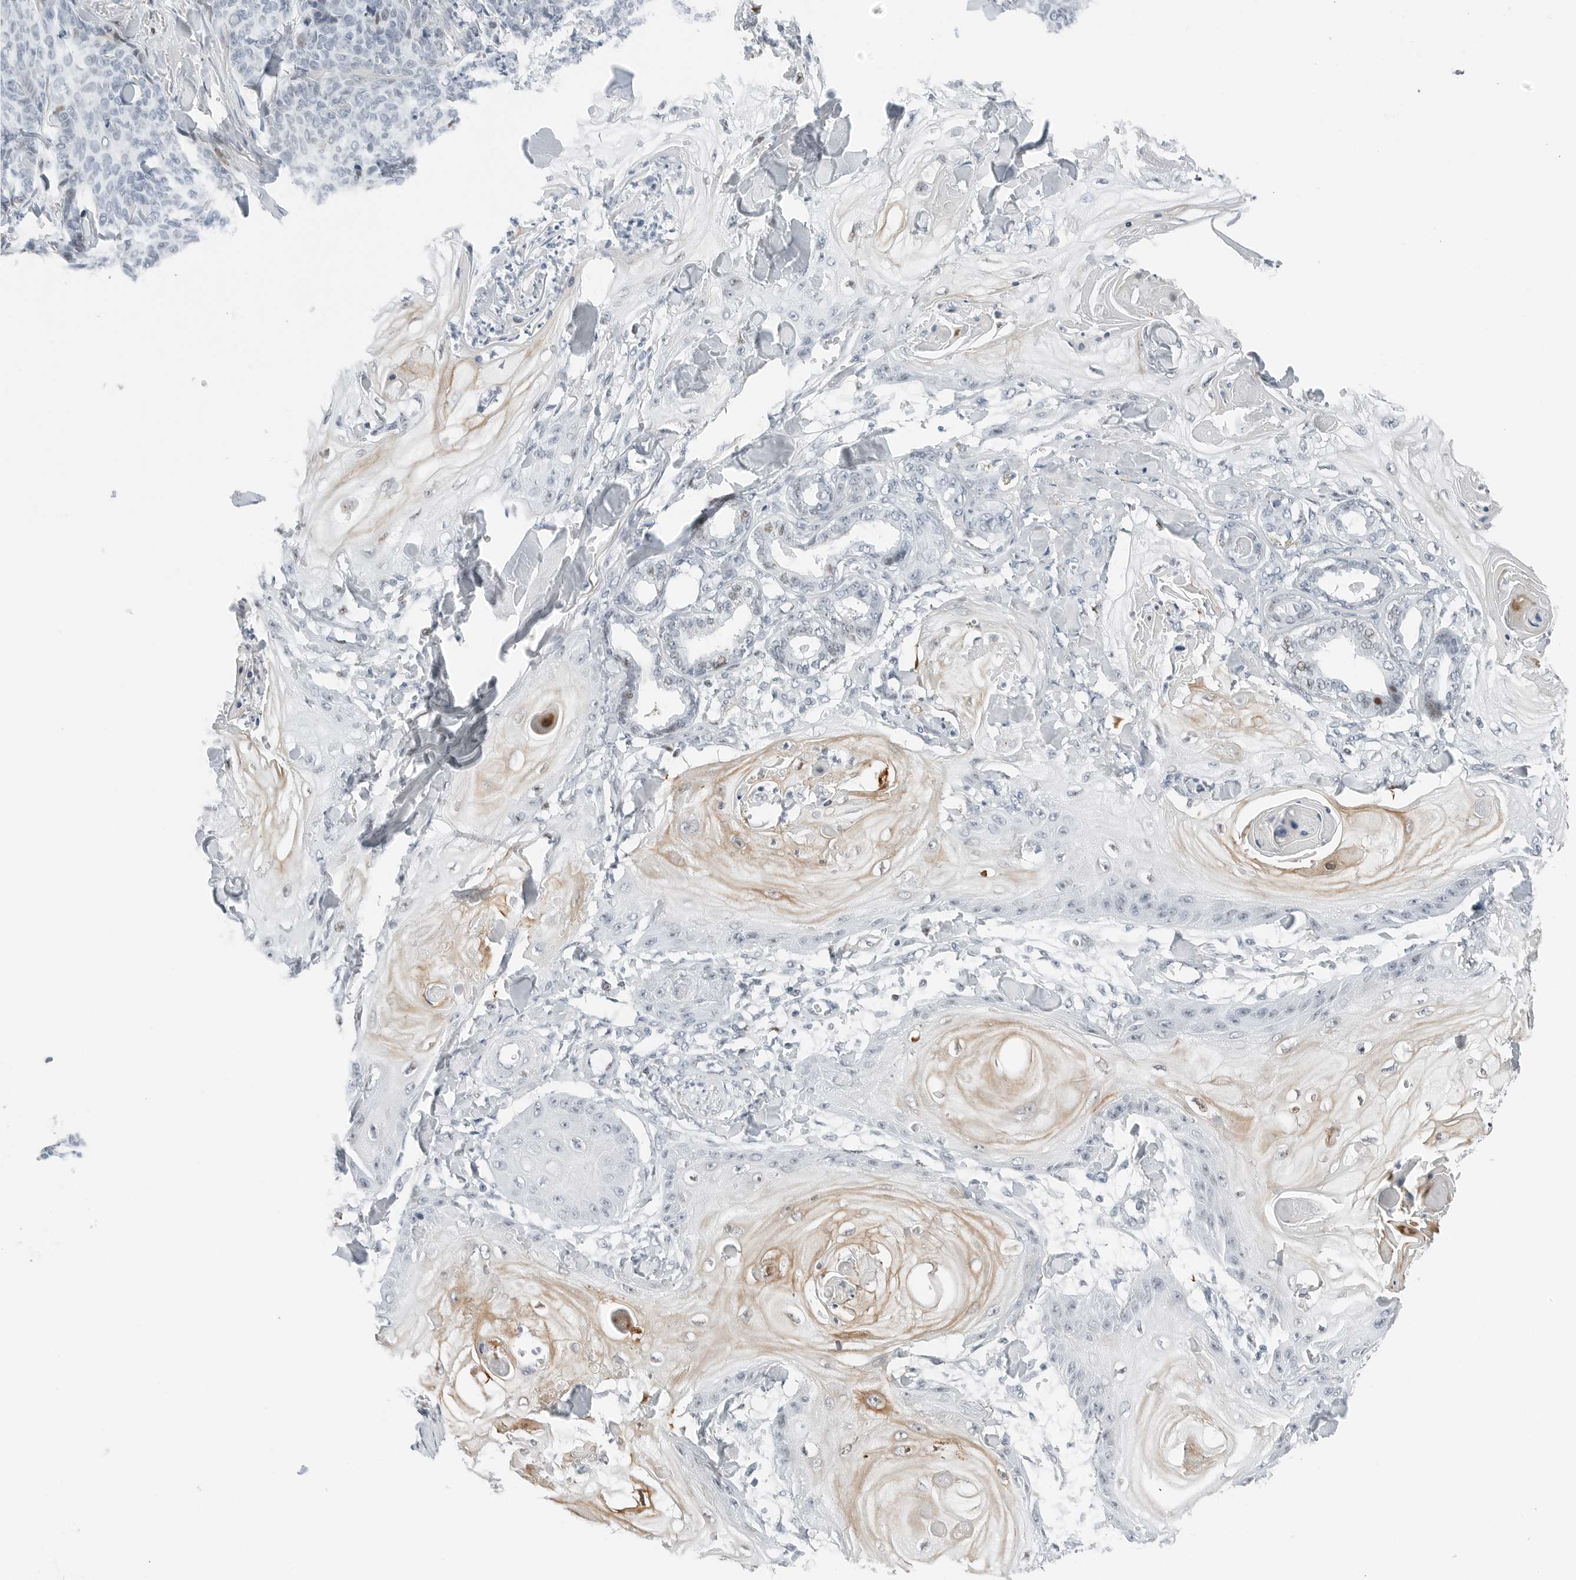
{"staining": {"intensity": "weak", "quantity": "<25%", "location": "cytoplasmic/membranous"}, "tissue": "skin cancer", "cell_type": "Tumor cells", "image_type": "cancer", "snomed": [{"axis": "morphology", "description": "Squamous cell carcinoma, NOS"}, {"axis": "topography", "description": "Skin"}], "caption": "High power microscopy micrograph of an immunohistochemistry (IHC) image of skin squamous cell carcinoma, revealing no significant positivity in tumor cells.", "gene": "NTMT2", "patient": {"sex": "male", "age": 74}}